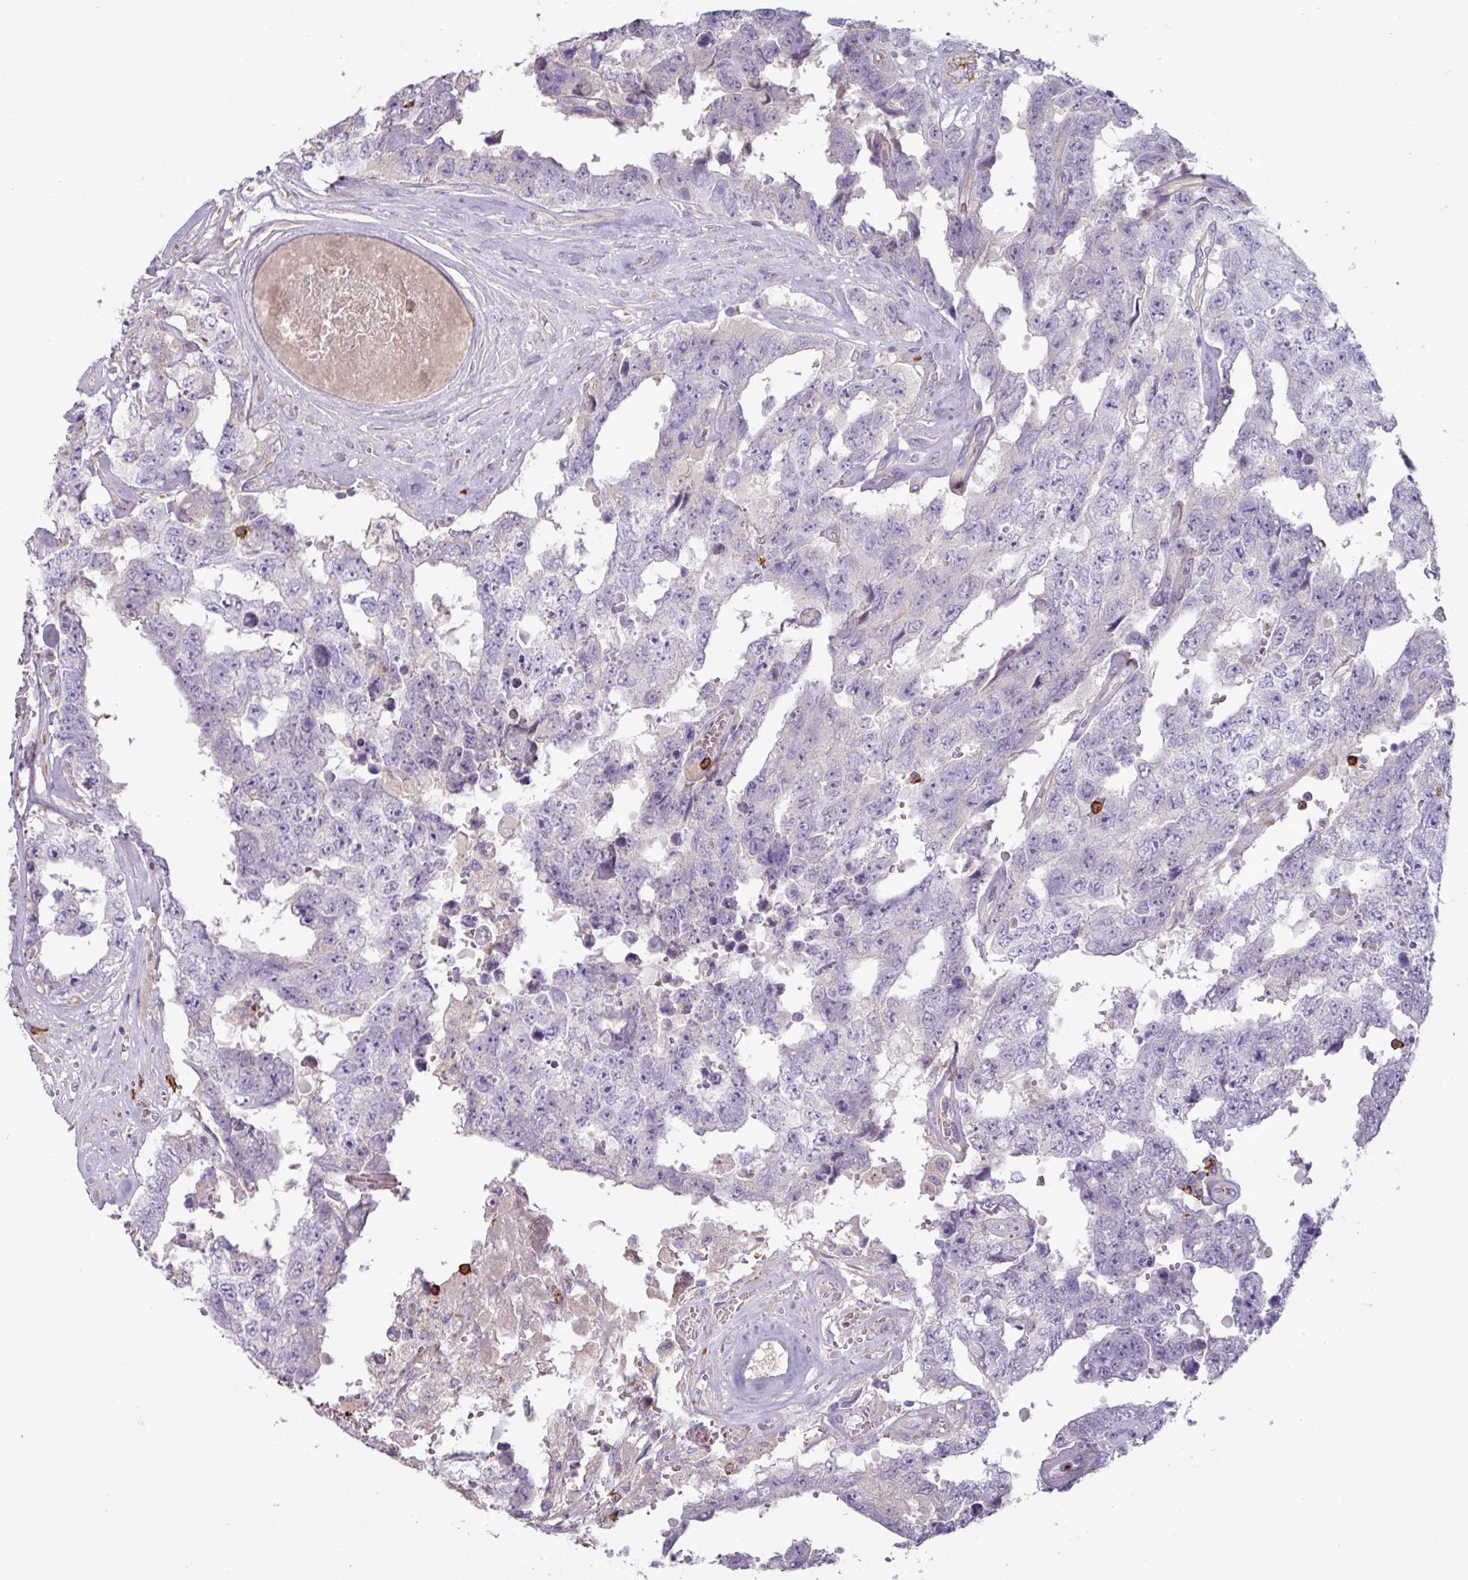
{"staining": {"intensity": "negative", "quantity": "none", "location": "none"}, "tissue": "testis cancer", "cell_type": "Tumor cells", "image_type": "cancer", "snomed": [{"axis": "morphology", "description": "Normal tissue, NOS"}, {"axis": "morphology", "description": "Carcinoma, Embryonal, NOS"}, {"axis": "topography", "description": "Testis"}, {"axis": "topography", "description": "Epididymis"}], "caption": "DAB immunohistochemical staining of human testis cancer shows no significant staining in tumor cells.", "gene": "CD8A", "patient": {"sex": "male", "age": 25}}